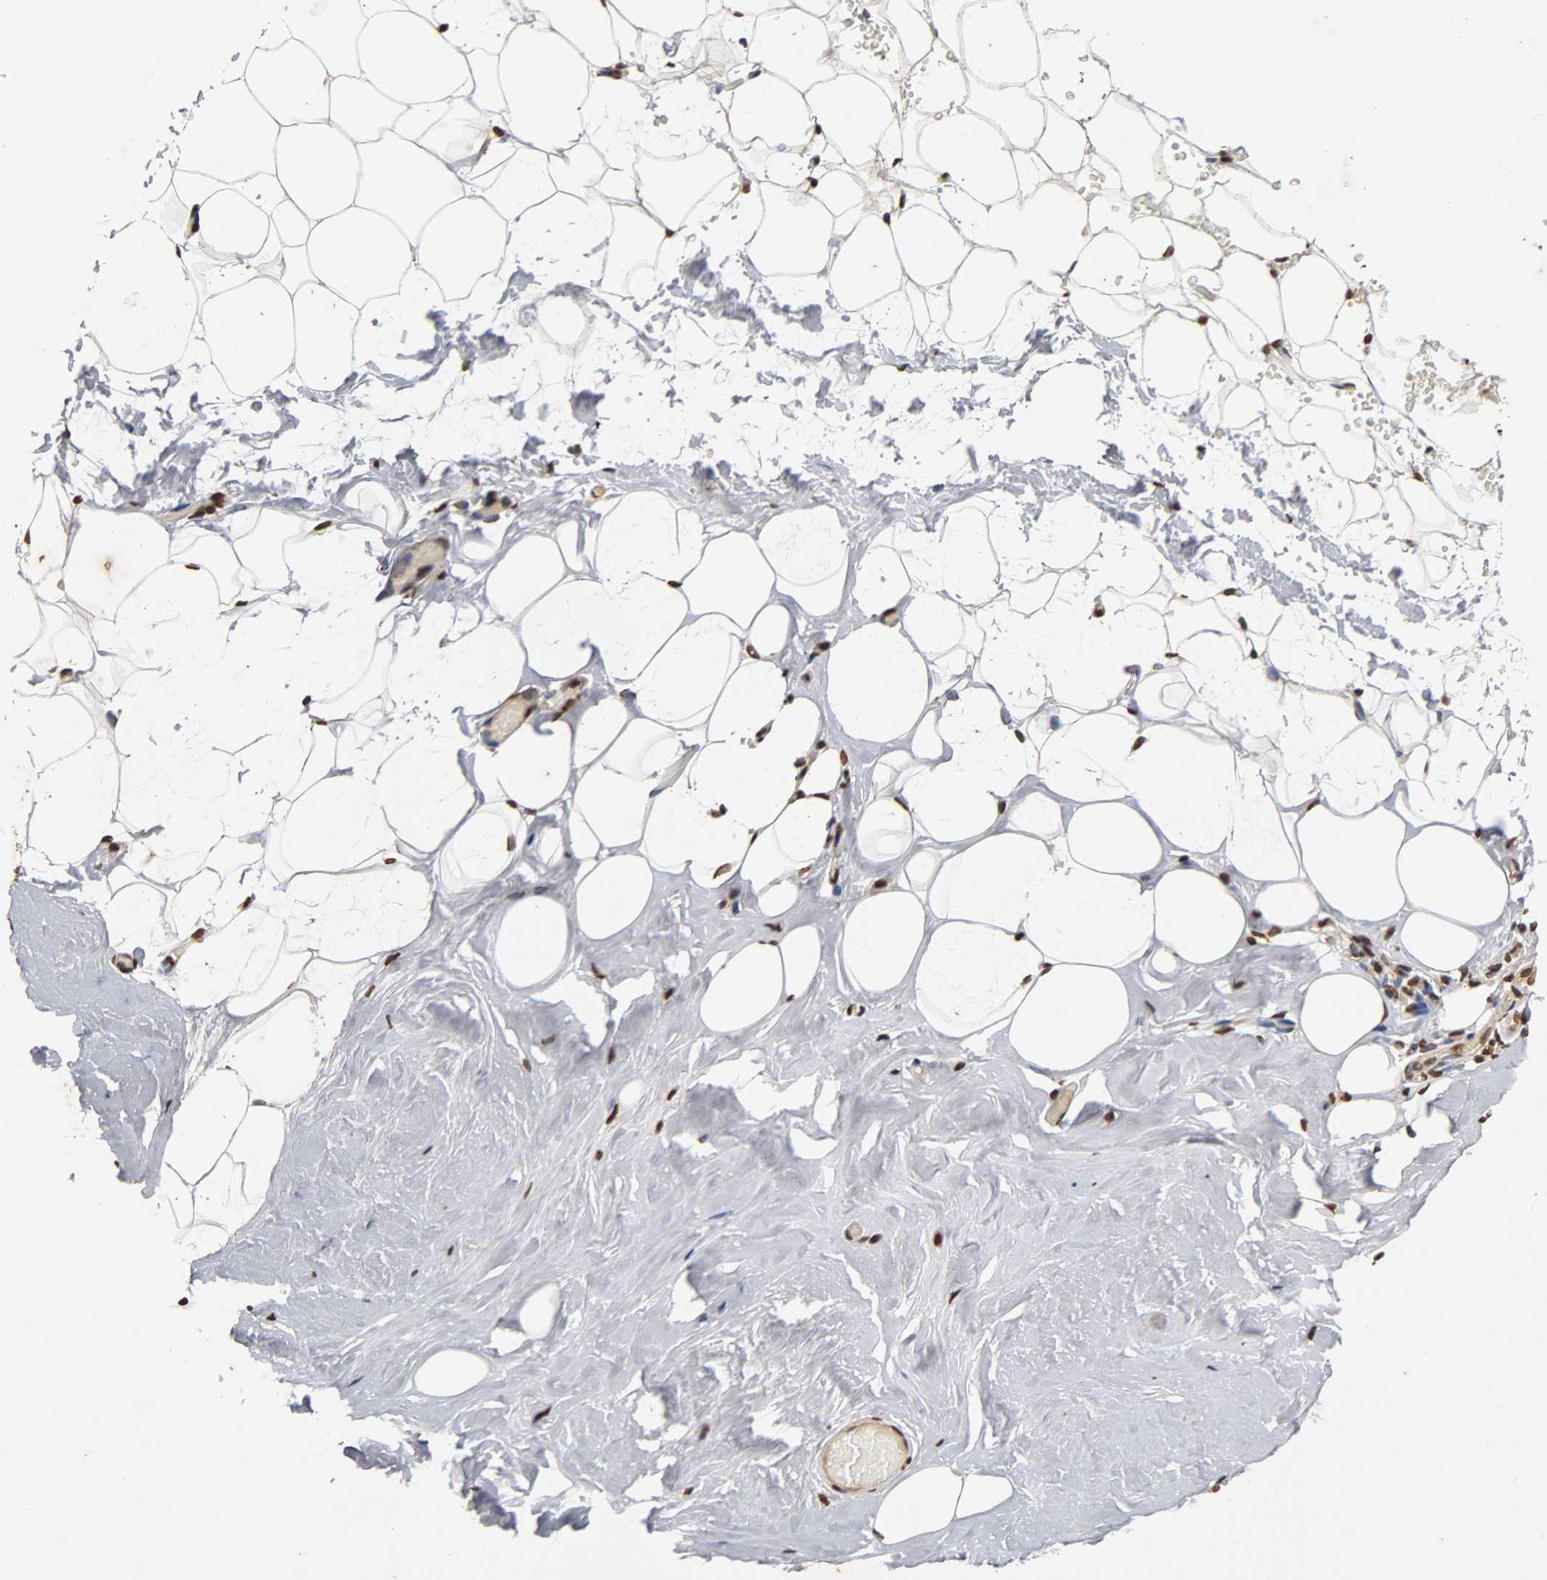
{"staining": {"intensity": "moderate", "quantity": "25%-75%", "location": "nuclear"}, "tissue": "breast", "cell_type": "Adipocytes", "image_type": "normal", "snomed": [{"axis": "morphology", "description": "Normal tissue, NOS"}, {"axis": "topography", "description": "Breast"}], "caption": "Protein expression analysis of unremarkable human breast reveals moderate nuclear expression in approximately 25%-75% of adipocytes. The staining is performed using DAB brown chromogen to label protein expression. The nuclei are counter-stained blue using hematoxylin.", "gene": "ERCC2", "patient": {"sex": "female", "age": 75}}